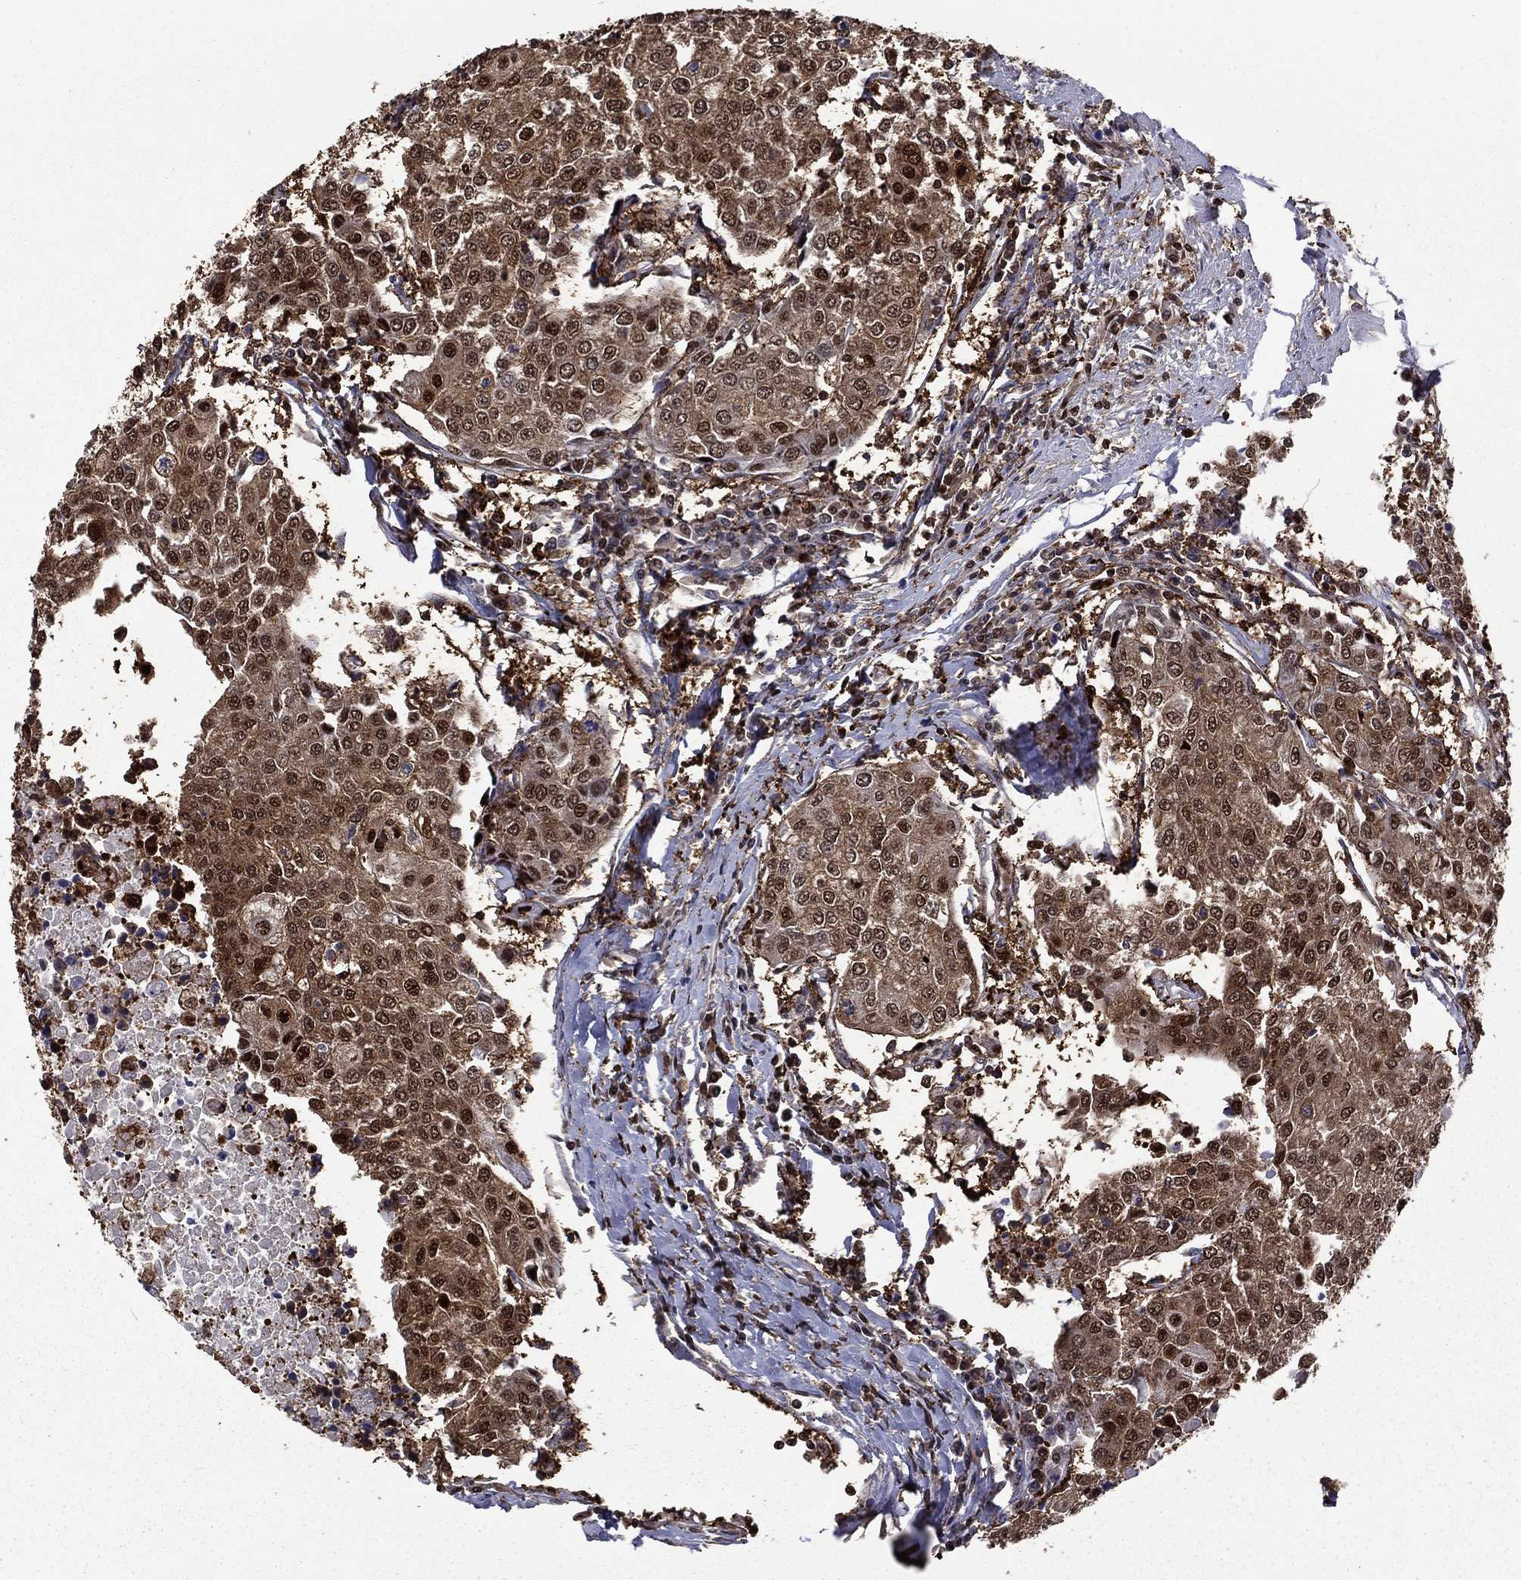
{"staining": {"intensity": "strong", "quantity": "25%-75%", "location": "cytoplasmic/membranous,nuclear"}, "tissue": "urothelial cancer", "cell_type": "Tumor cells", "image_type": "cancer", "snomed": [{"axis": "morphology", "description": "Urothelial carcinoma, High grade"}, {"axis": "topography", "description": "Urinary bladder"}], "caption": "The micrograph displays immunohistochemical staining of urothelial cancer. There is strong cytoplasmic/membranous and nuclear staining is identified in approximately 25%-75% of tumor cells.", "gene": "APPBP2", "patient": {"sex": "female", "age": 85}}